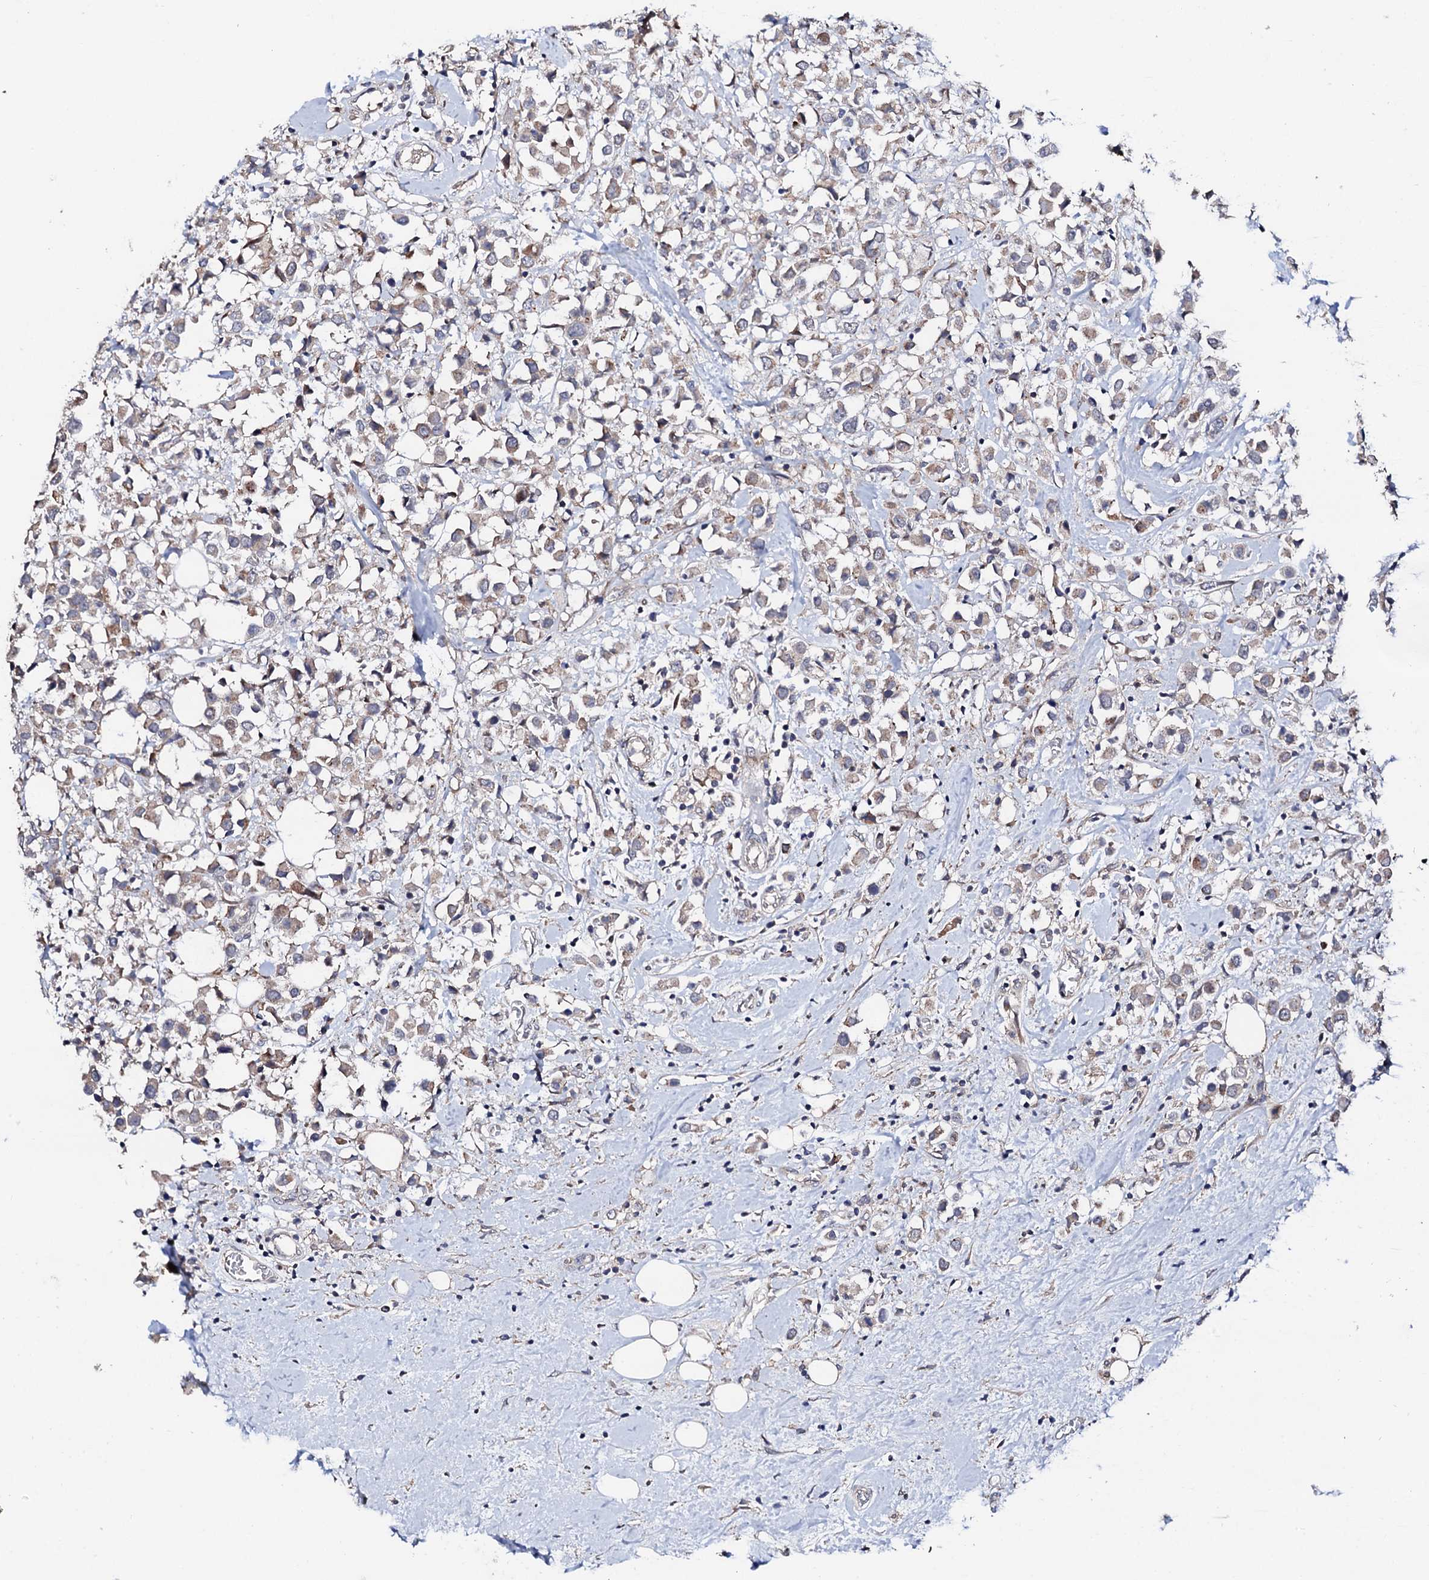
{"staining": {"intensity": "weak", "quantity": "<25%", "location": "cytoplasmic/membranous"}, "tissue": "breast cancer", "cell_type": "Tumor cells", "image_type": "cancer", "snomed": [{"axis": "morphology", "description": "Duct carcinoma"}, {"axis": "topography", "description": "Breast"}], "caption": "Immunohistochemistry image of neoplastic tissue: breast intraductal carcinoma stained with DAB displays no significant protein expression in tumor cells. Brightfield microscopy of immunohistochemistry stained with DAB (3,3'-diaminobenzidine) (brown) and hematoxylin (blue), captured at high magnification.", "gene": "CIAO2A", "patient": {"sex": "female", "age": 61}}